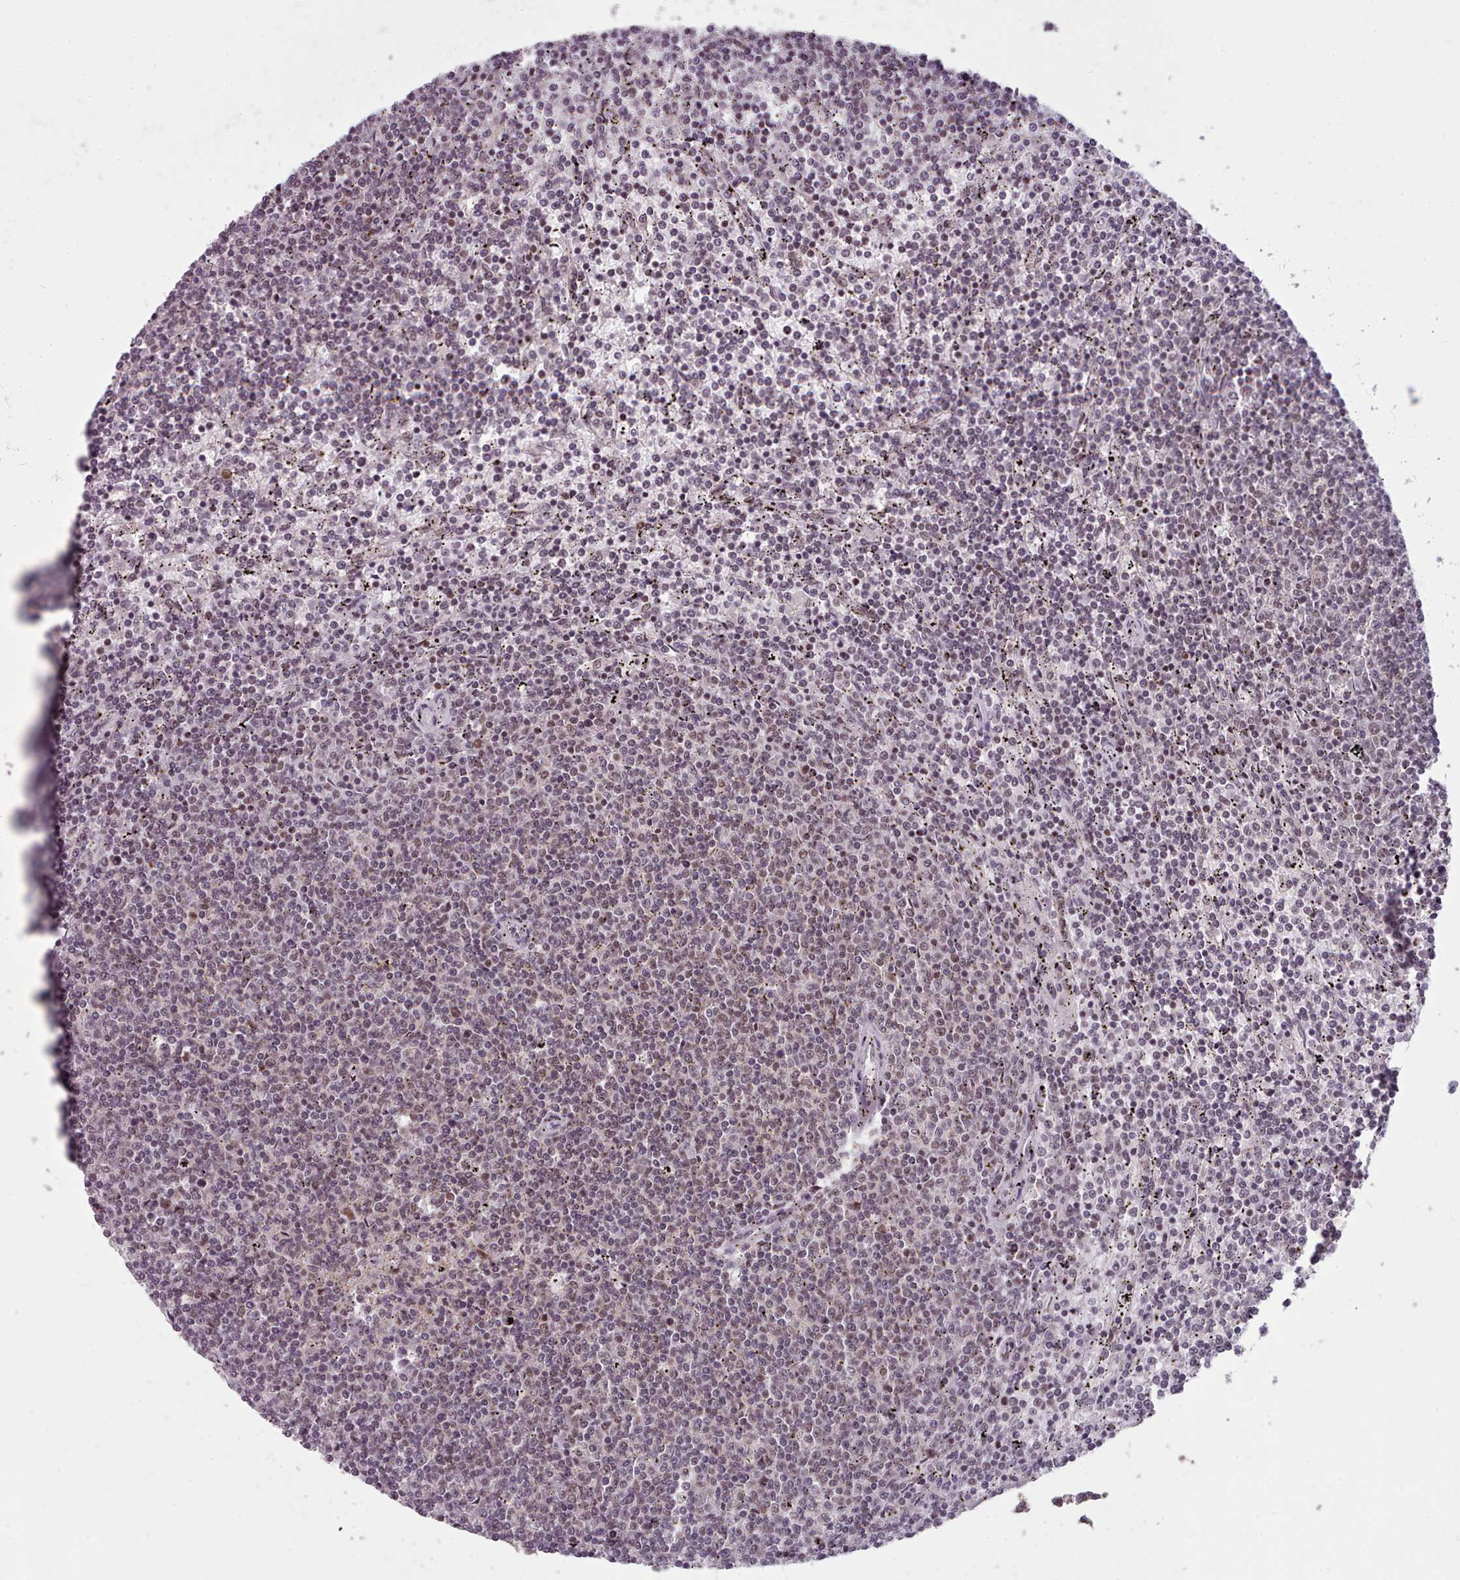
{"staining": {"intensity": "weak", "quantity": ">75%", "location": "nuclear"}, "tissue": "lymphoma", "cell_type": "Tumor cells", "image_type": "cancer", "snomed": [{"axis": "morphology", "description": "Malignant lymphoma, non-Hodgkin's type, Low grade"}, {"axis": "topography", "description": "Spleen"}], "caption": "IHC photomicrograph of neoplastic tissue: malignant lymphoma, non-Hodgkin's type (low-grade) stained using immunohistochemistry (IHC) shows low levels of weak protein expression localized specifically in the nuclear of tumor cells, appearing as a nuclear brown color.", "gene": "SRSF9", "patient": {"sex": "female", "age": 50}}